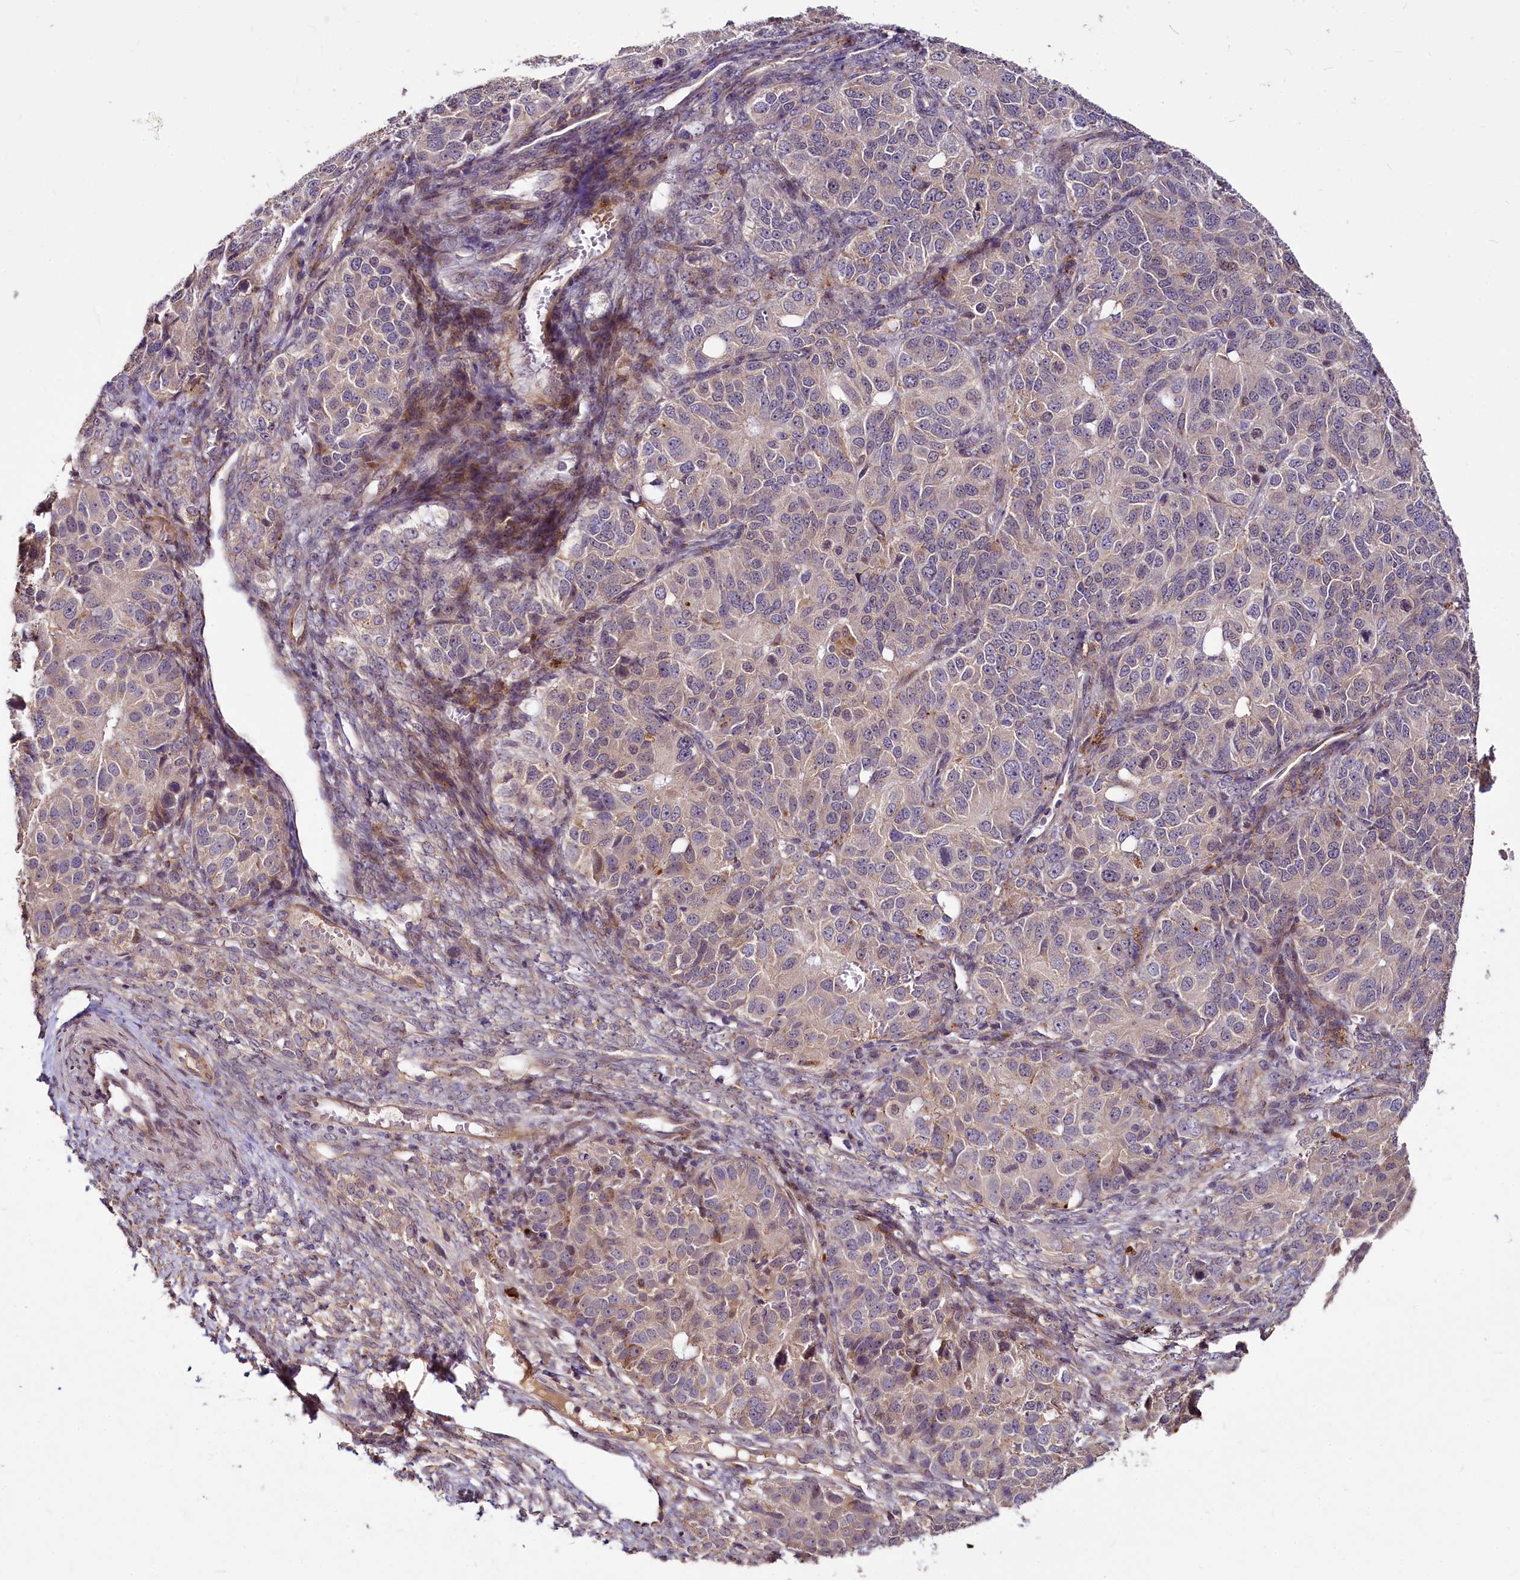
{"staining": {"intensity": "weak", "quantity": "<25%", "location": "cytoplasmic/membranous"}, "tissue": "ovarian cancer", "cell_type": "Tumor cells", "image_type": "cancer", "snomed": [{"axis": "morphology", "description": "Carcinoma, endometroid"}, {"axis": "topography", "description": "Ovary"}], "caption": "High power microscopy histopathology image of an immunohistochemistry (IHC) micrograph of endometroid carcinoma (ovarian), revealing no significant positivity in tumor cells.", "gene": "C11orf86", "patient": {"sex": "female", "age": 51}}